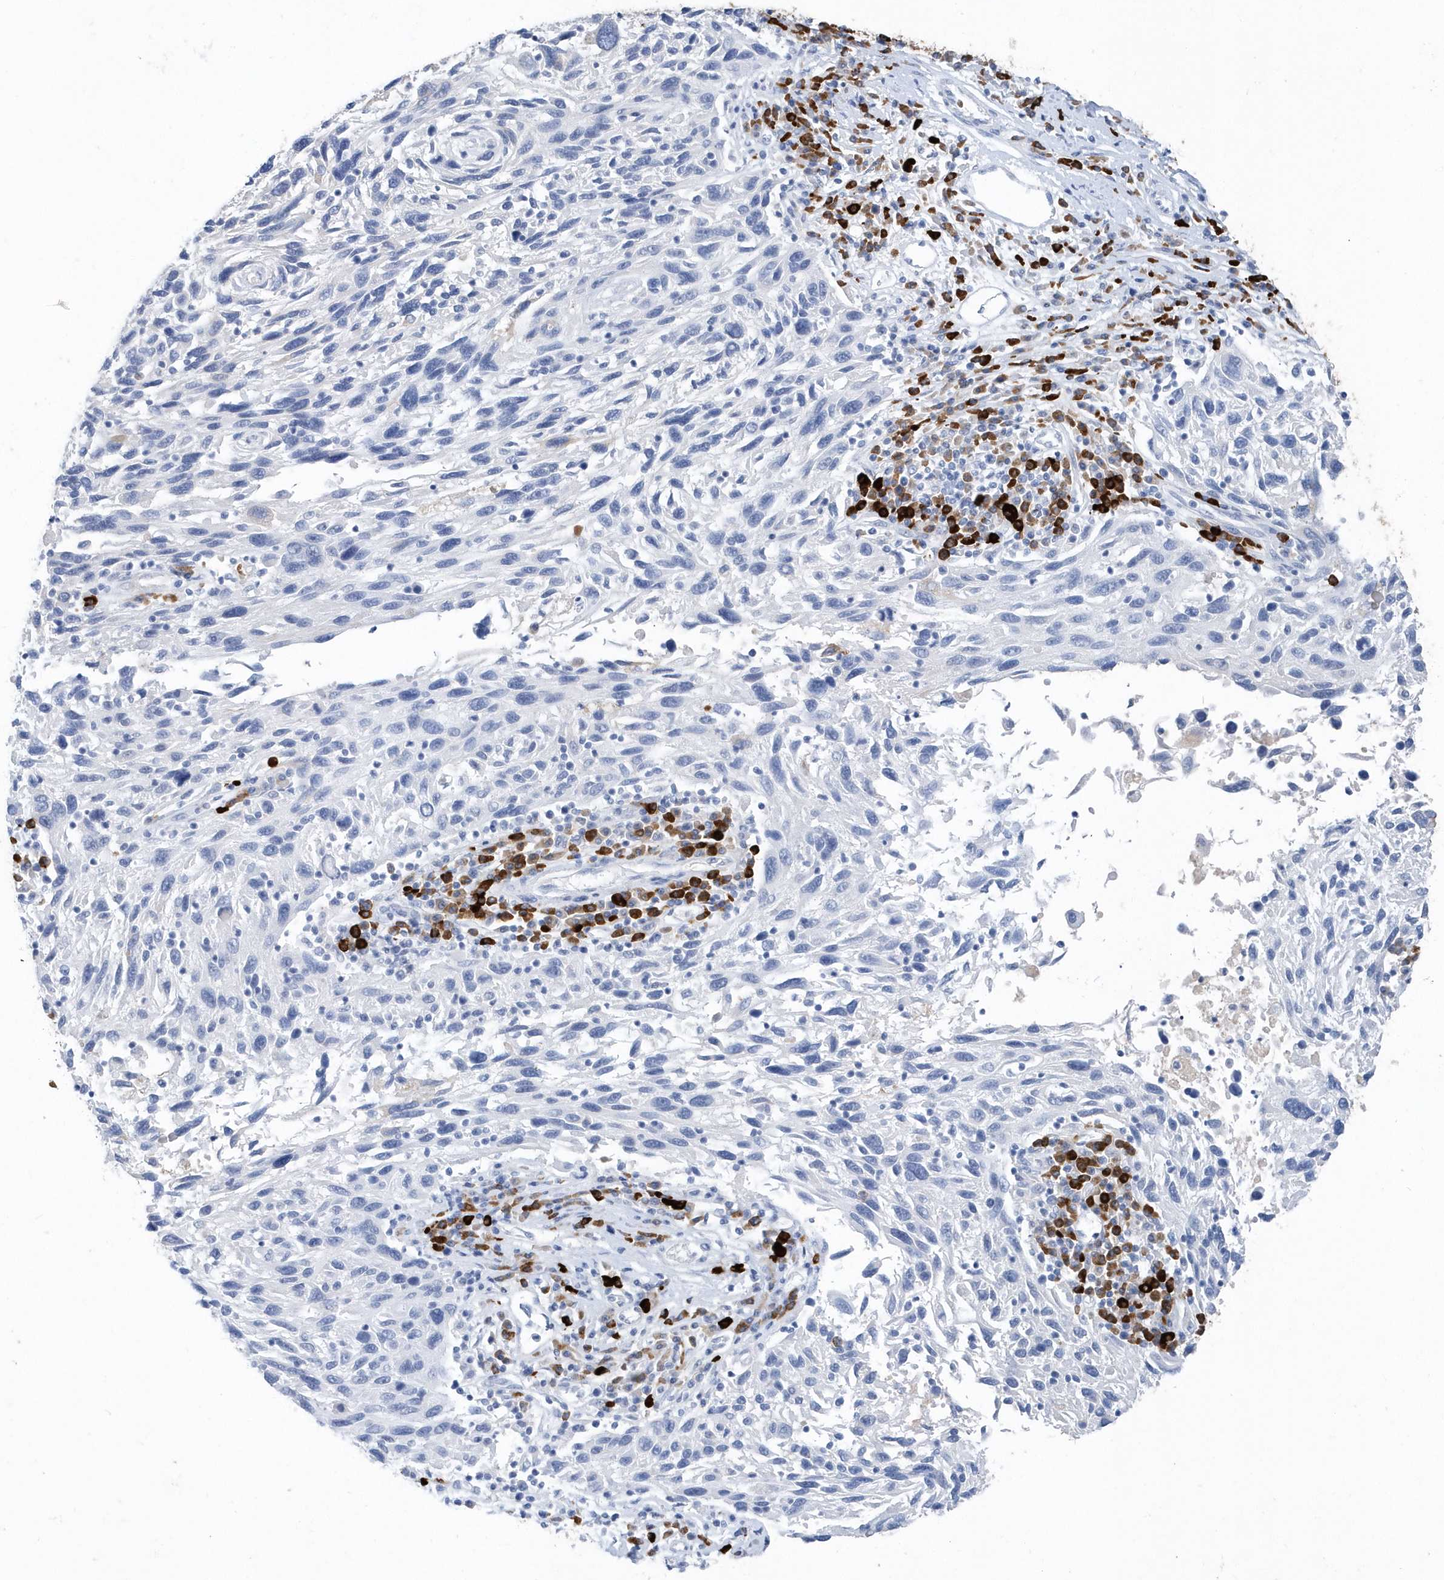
{"staining": {"intensity": "negative", "quantity": "none", "location": "none"}, "tissue": "melanoma", "cell_type": "Tumor cells", "image_type": "cancer", "snomed": [{"axis": "morphology", "description": "Malignant melanoma, NOS"}, {"axis": "topography", "description": "Skin"}], "caption": "Tumor cells are negative for brown protein staining in malignant melanoma. The staining is performed using DAB (3,3'-diaminobenzidine) brown chromogen with nuclei counter-stained in using hematoxylin.", "gene": "JCHAIN", "patient": {"sex": "male", "age": 53}}